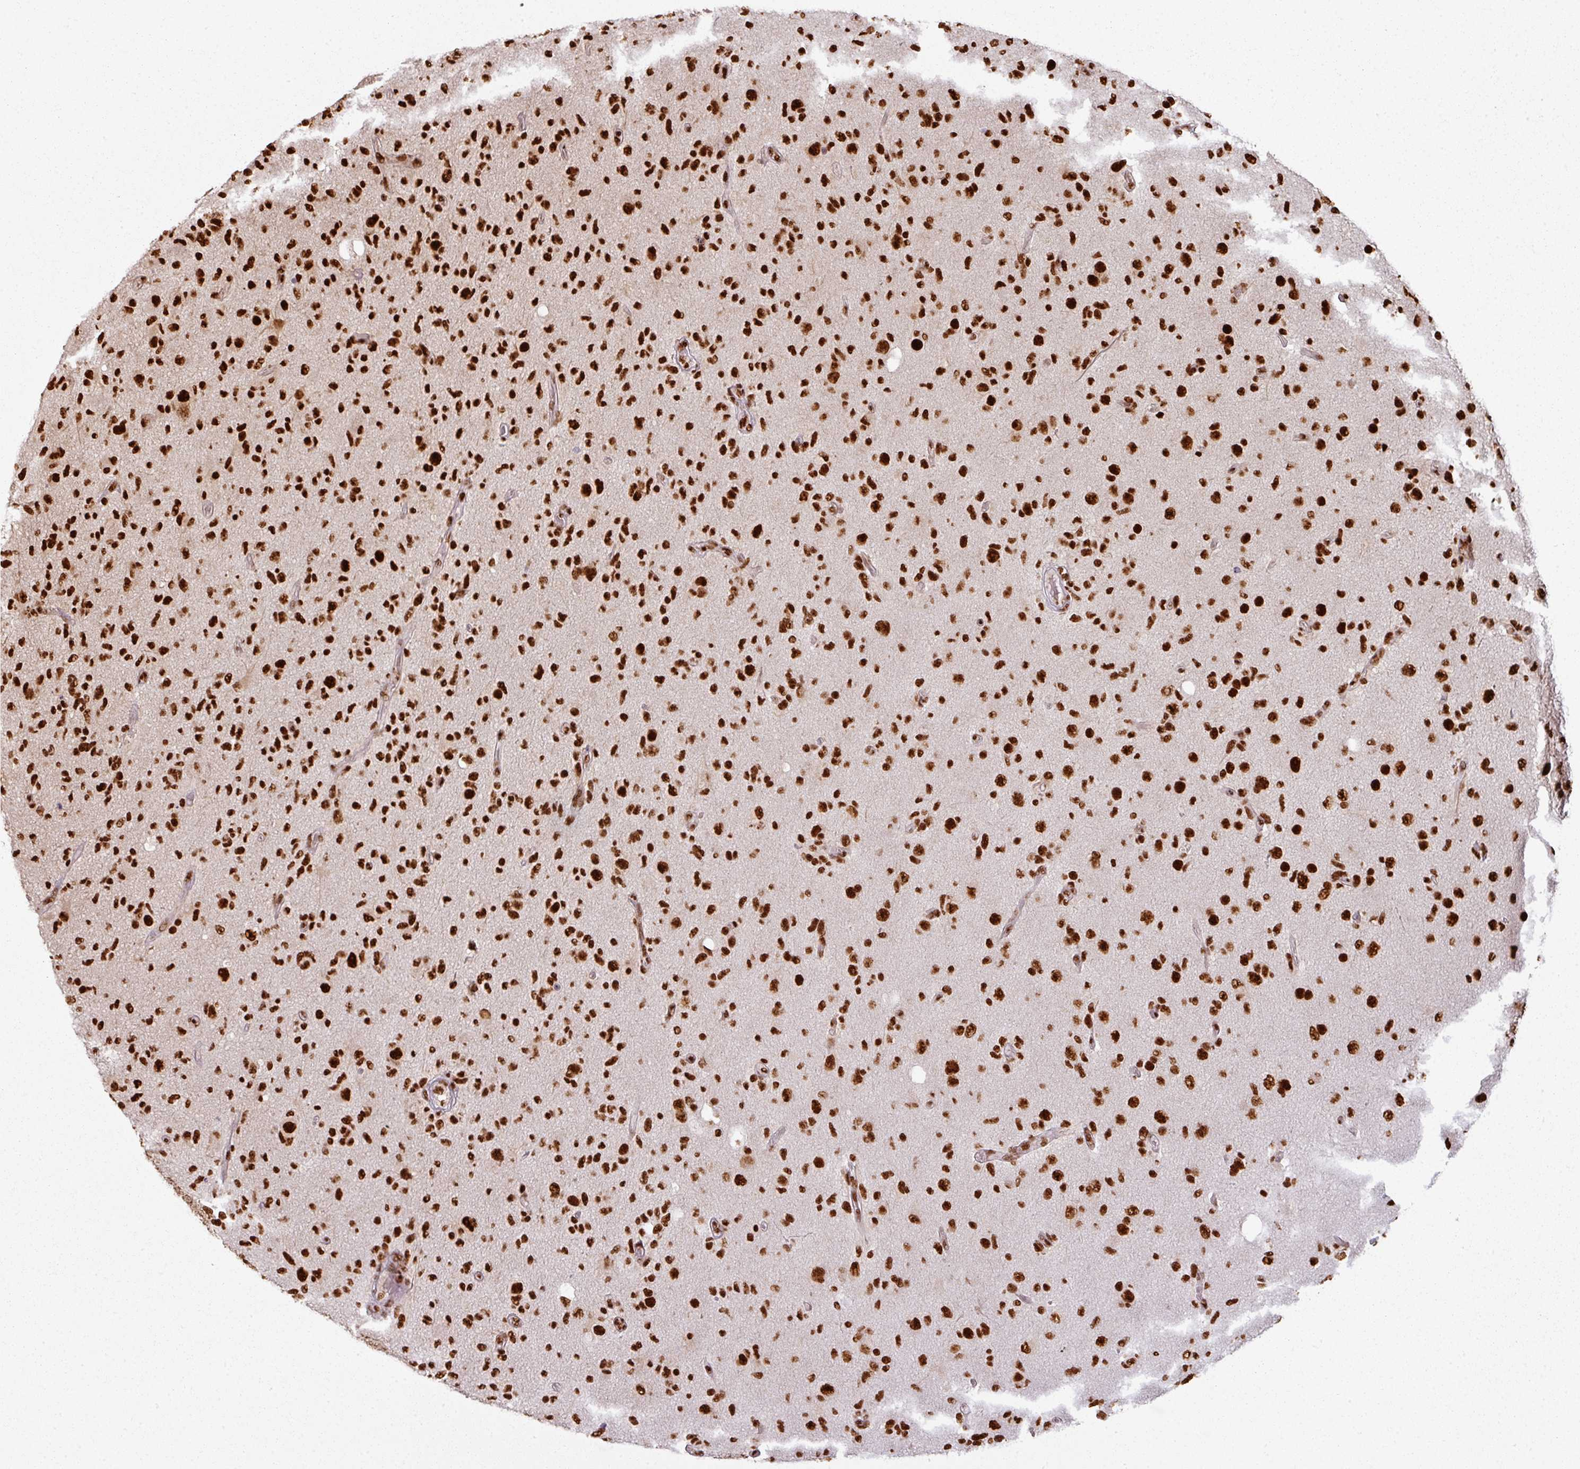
{"staining": {"intensity": "strong", "quantity": ">75%", "location": "nuclear"}, "tissue": "glioma", "cell_type": "Tumor cells", "image_type": "cancer", "snomed": [{"axis": "morphology", "description": "Glioma, malignant, High grade"}, {"axis": "topography", "description": "Brain"}], "caption": "Human malignant glioma (high-grade) stained with a protein marker shows strong staining in tumor cells.", "gene": "SIK3", "patient": {"sex": "female", "age": 67}}